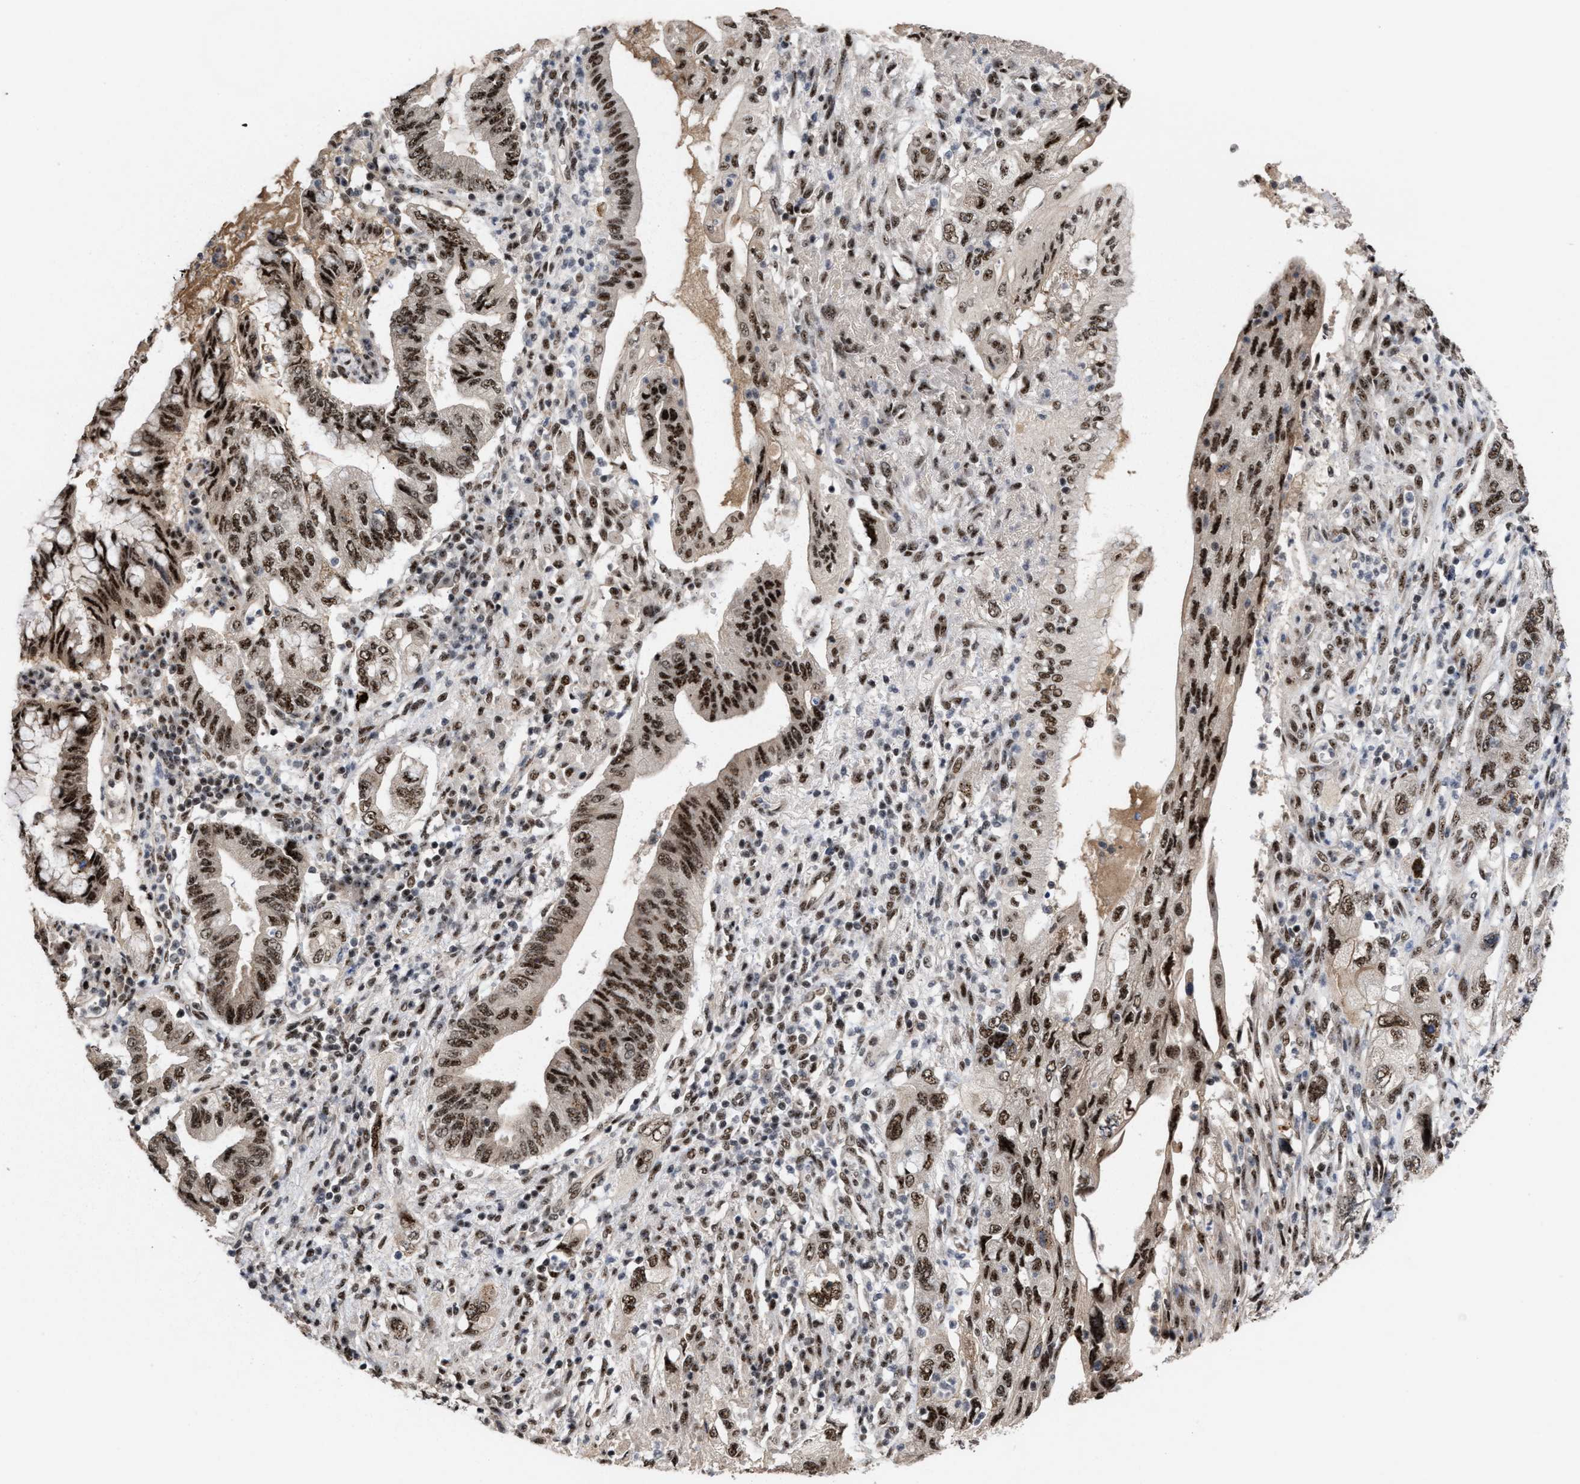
{"staining": {"intensity": "strong", "quantity": ">75%", "location": "nuclear"}, "tissue": "pancreatic cancer", "cell_type": "Tumor cells", "image_type": "cancer", "snomed": [{"axis": "morphology", "description": "Adenocarcinoma, NOS"}, {"axis": "topography", "description": "Pancreas"}], "caption": "Protein staining displays strong nuclear staining in approximately >75% of tumor cells in pancreatic cancer (adenocarcinoma).", "gene": "EIF4A3", "patient": {"sex": "female", "age": 73}}